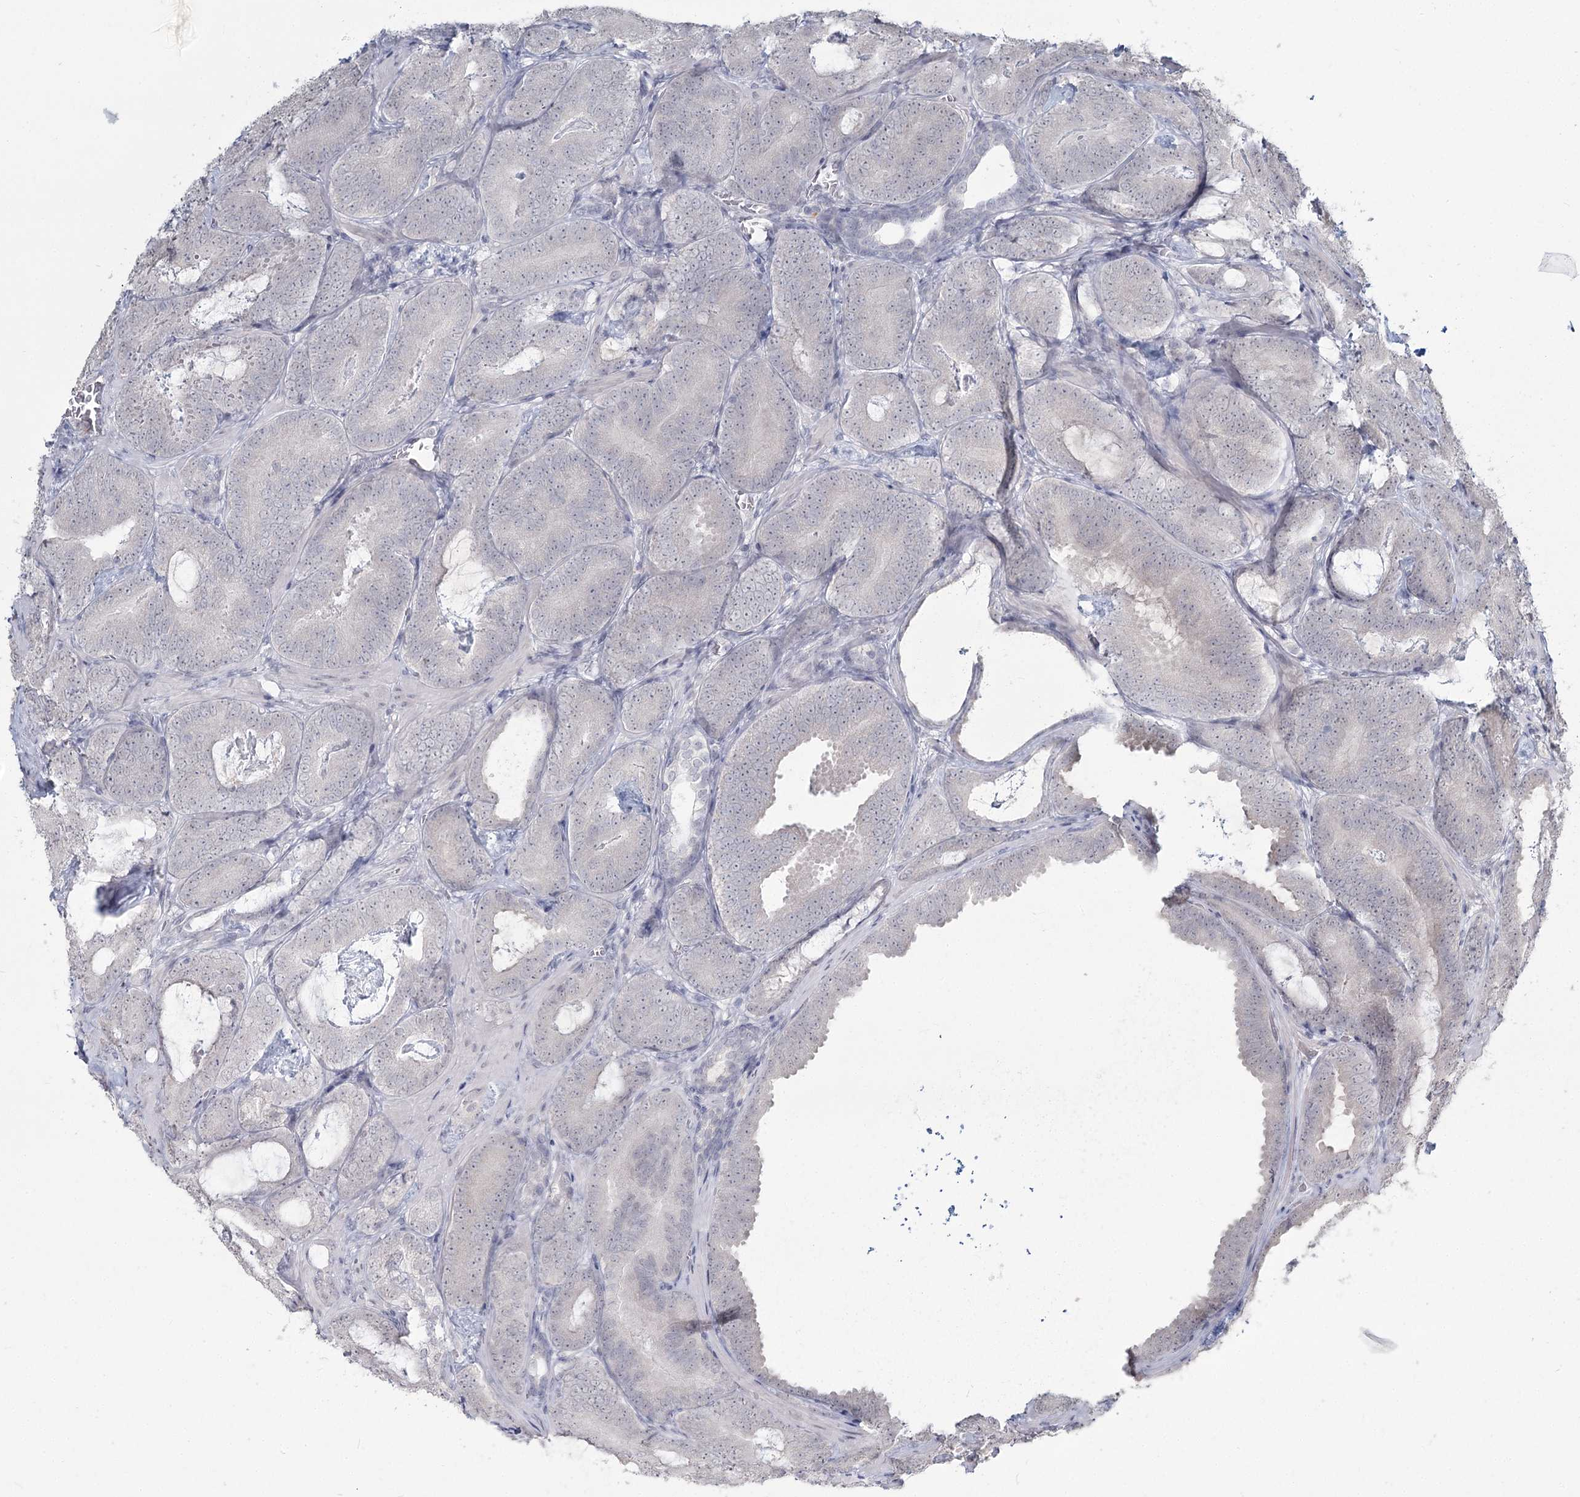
{"staining": {"intensity": "negative", "quantity": "none", "location": "none"}, "tissue": "prostate cancer", "cell_type": "Tumor cells", "image_type": "cancer", "snomed": [{"axis": "morphology", "description": "Adenocarcinoma, Low grade"}, {"axis": "topography", "description": "Prostate"}], "caption": "Prostate cancer (adenocarcinoma (low-grade)) was stained to show a protein in brown. There is no significant expression in tumor cells.", "gene": "LY6G5C", "patient": {"sex": "male", "age": 60}}